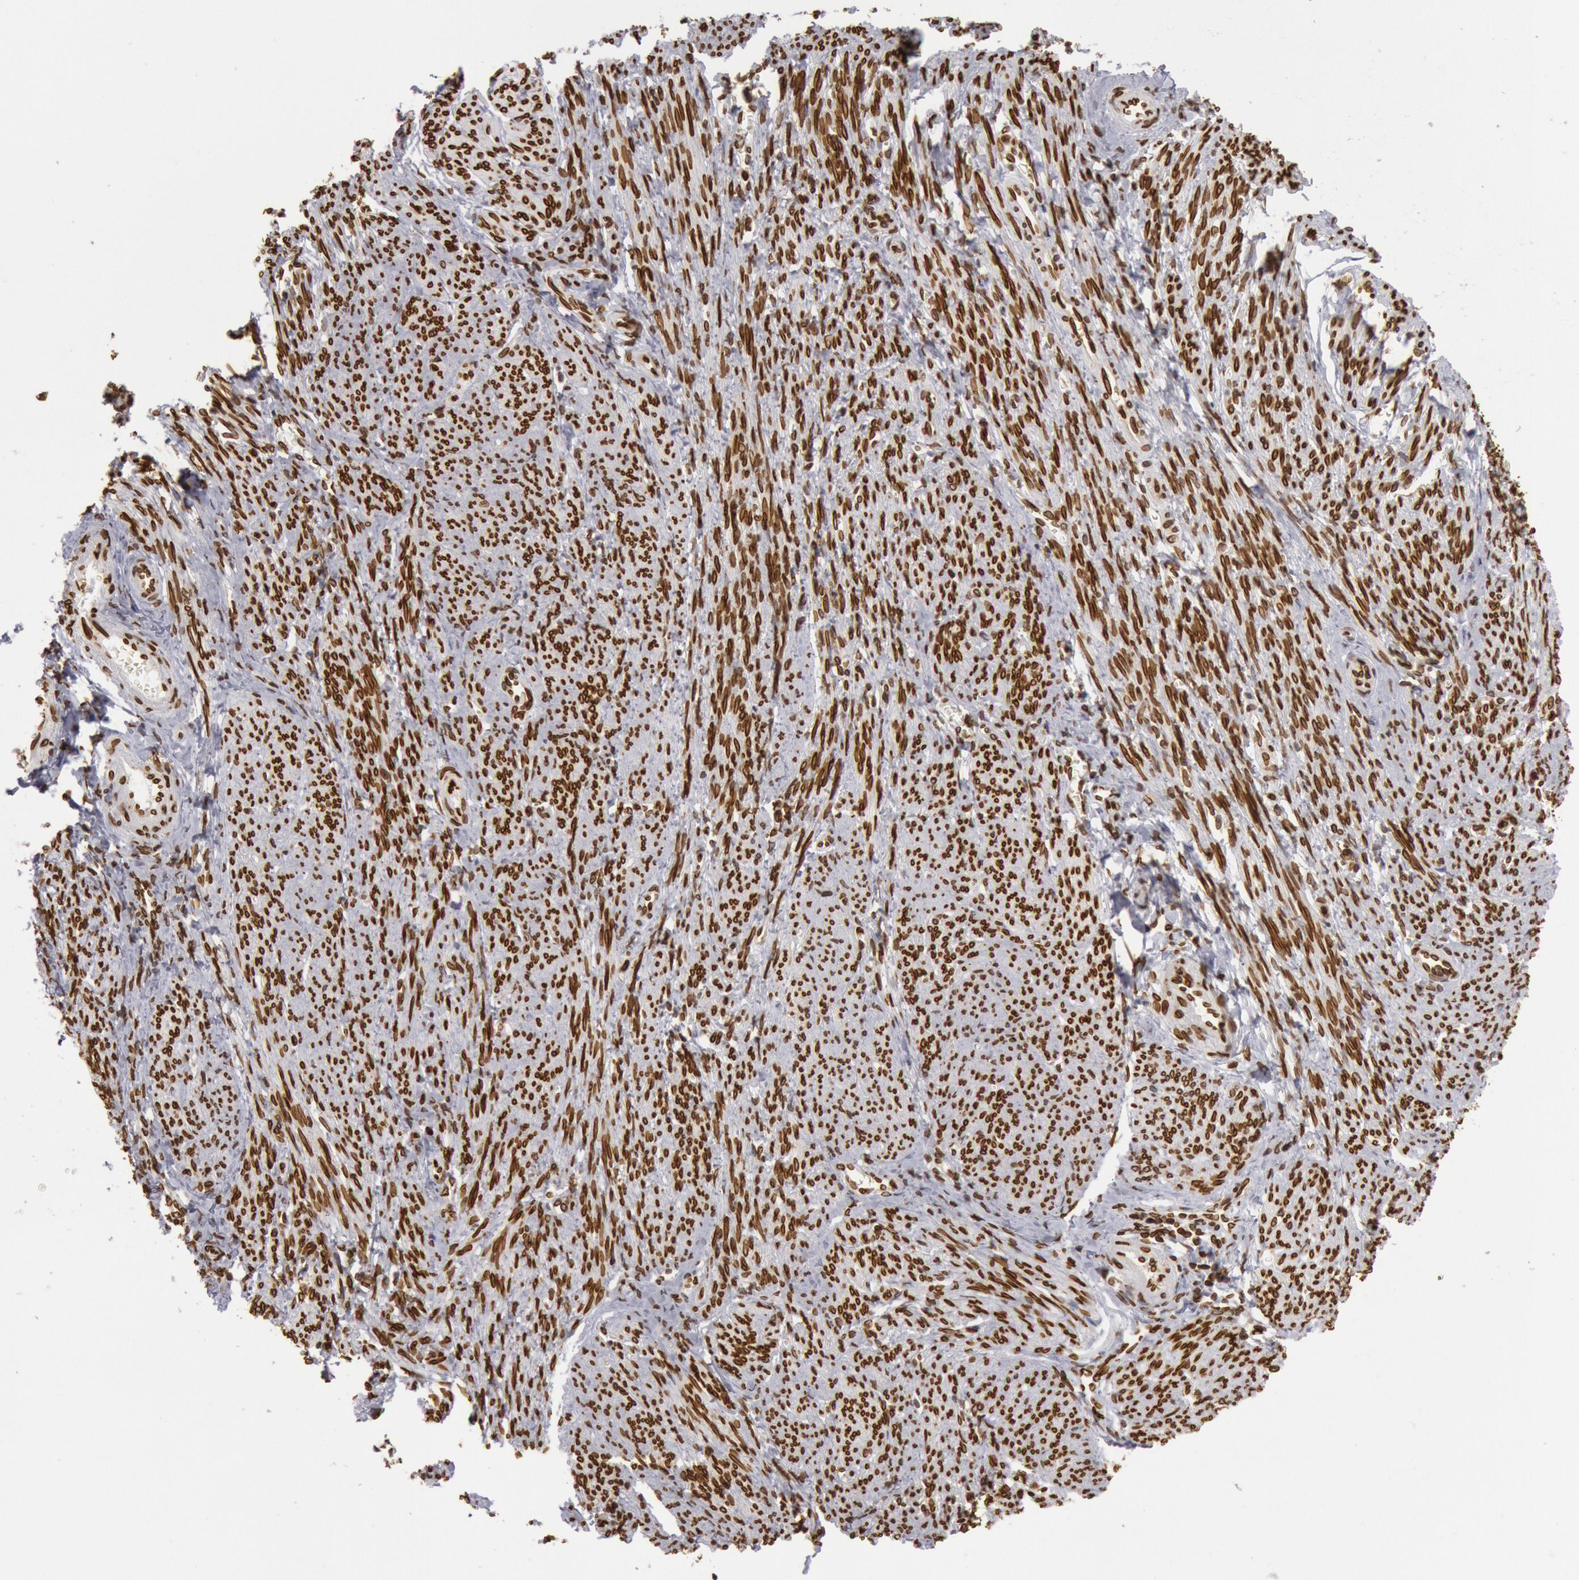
{"staining": {"intensity": "strong", "quantity": ">75%", "location": "nuclear"}, "tissue": "smooth muscle", "cell_type": "Smooth muscle cells", "image_type": "normal", "snomed": [{"axis": "morphology", "description": "Normal tissue, NOS"}, {"axis": "topography", "description": "Smooth muscle"}, {"axis": "topography", "description": "Cervix"}], "caption": "This is a histology image of immunohistochemistry staining of benign smooth muscle, which shows strong expression in the nuclear of smooth muscle cells.", "gene": "SUN2", "patient": {"sex": "female", "age": 70}}